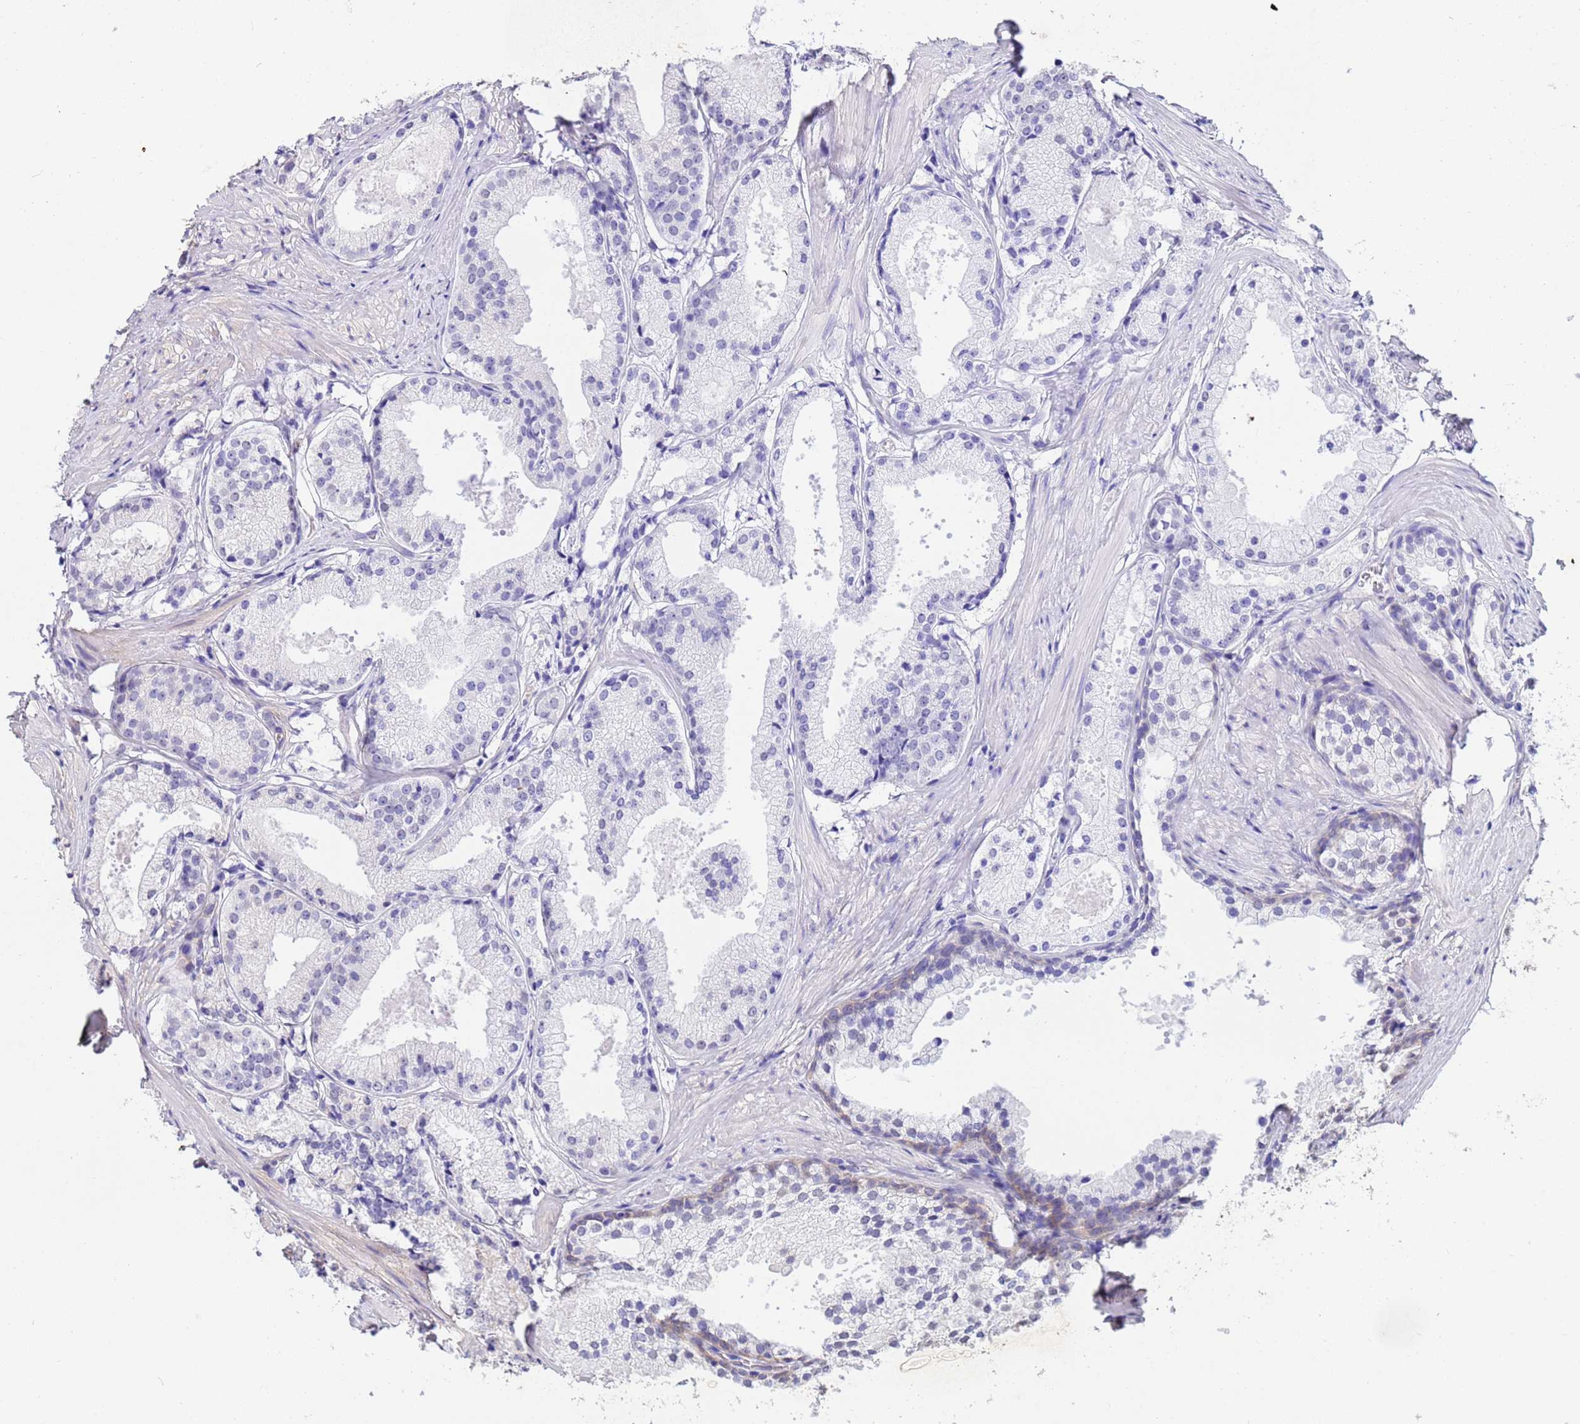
{"staining": {"intensity": "negative", "quantity": "none", "location": "none"}, "tissue": "prostate cancer", "cell_type": "Tumor cells", "image_type": "cancer", "snomed": [{"axis": "morphology", "description": "Adenocarcinoma, Low grade"}, {"axis": "topography", "description": "Prostate"}], "caption": "Prostate cancer (adenocarcinoma (low-grade)) was stained to show a protein in brown. There is no significant expression in tumor cells.", "gene": "TRIP6", "patient": {"sex": "male", "age": 57}}